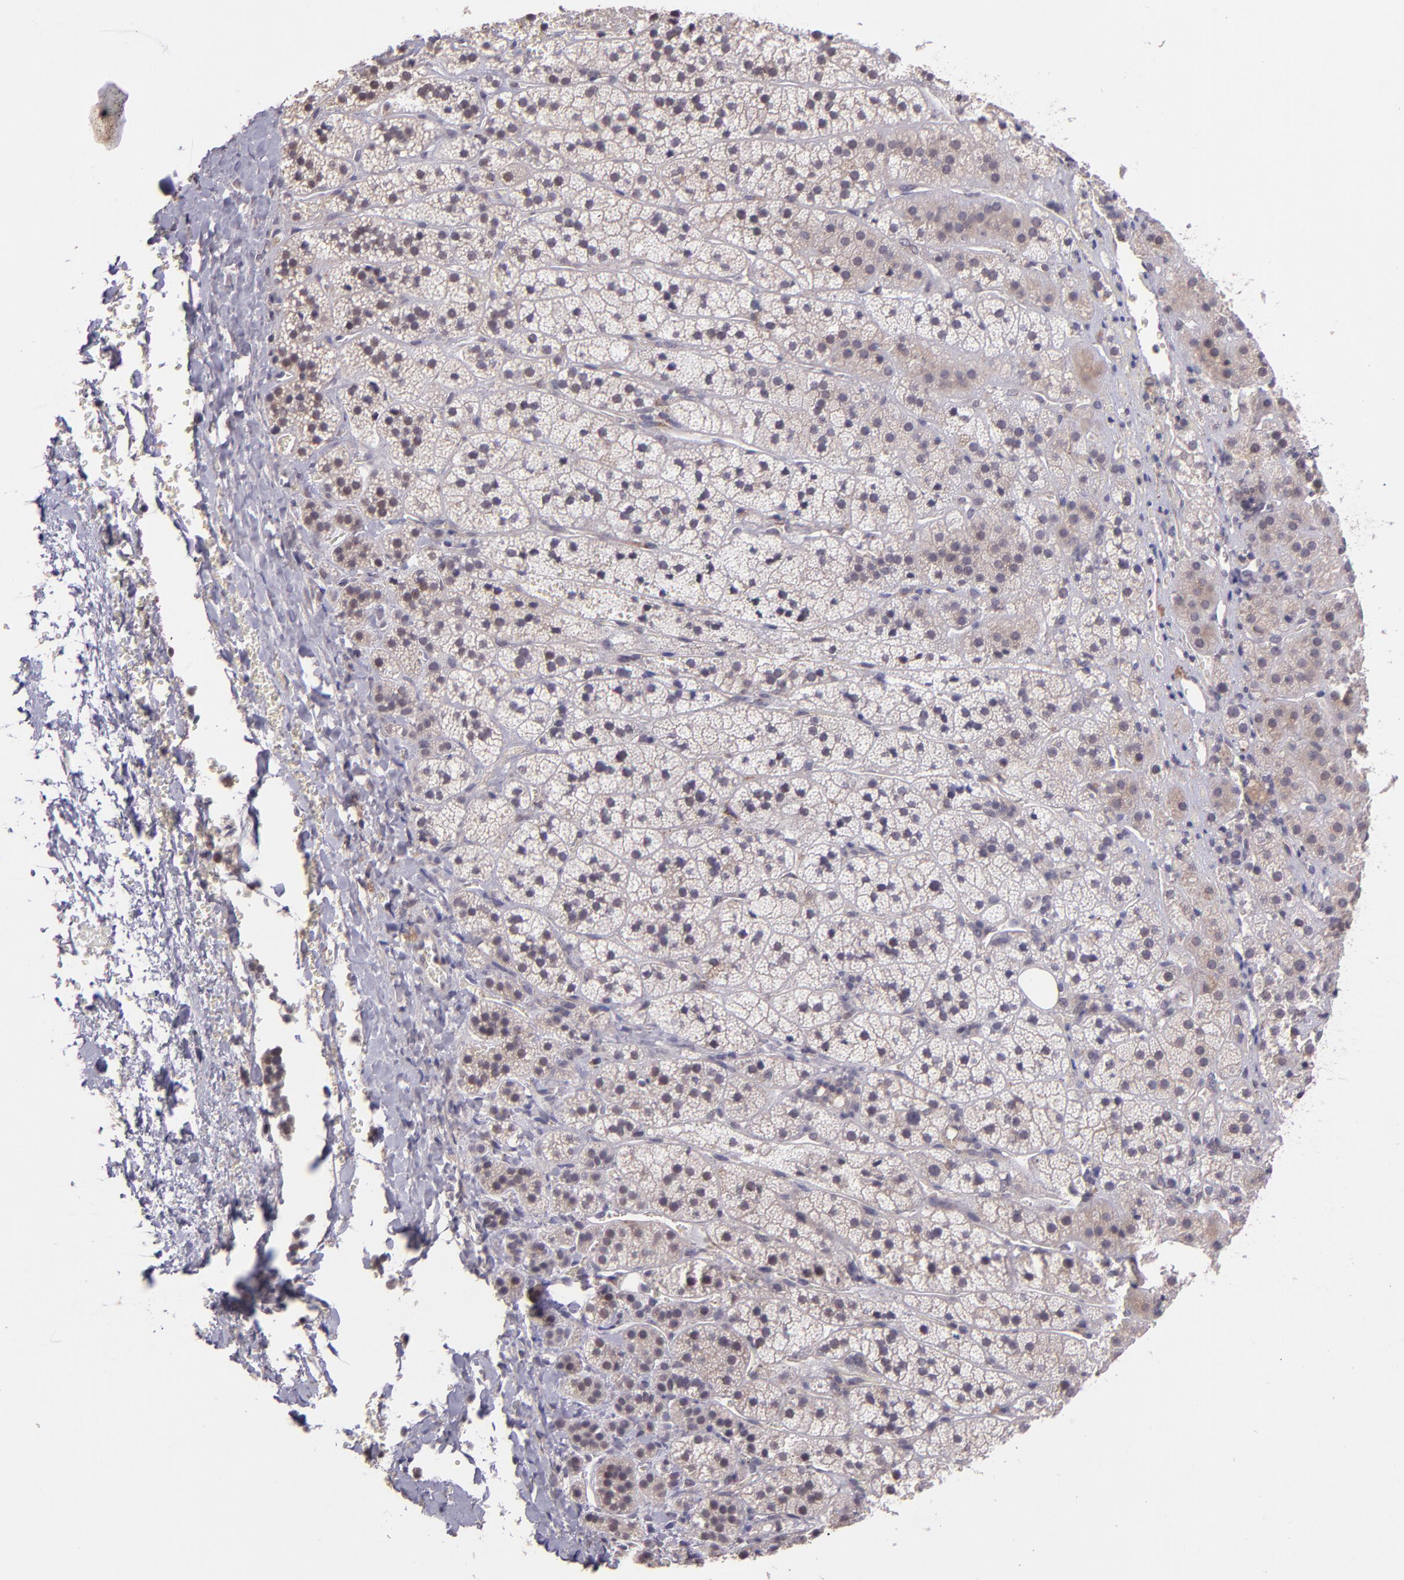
{"staining": {"intensity": "negative", "quantity": "none", "location": "none"}, "tissue": "adrenal gland", "cell_type": "Glandular cells", "image_type": "normal", "snomed": [{"axis": "morphology", "description": "Normal tissue, NOS"}, {"axis": "topography", "description": "Adrenal gland"}], "caption": "Histopathology image shows no significant protein staining in glandular cells of normal adrenal gland. Nuclei are stained in blue.", "gene": "TAF7L", "patient": {"sex": "female", "age": 44}}